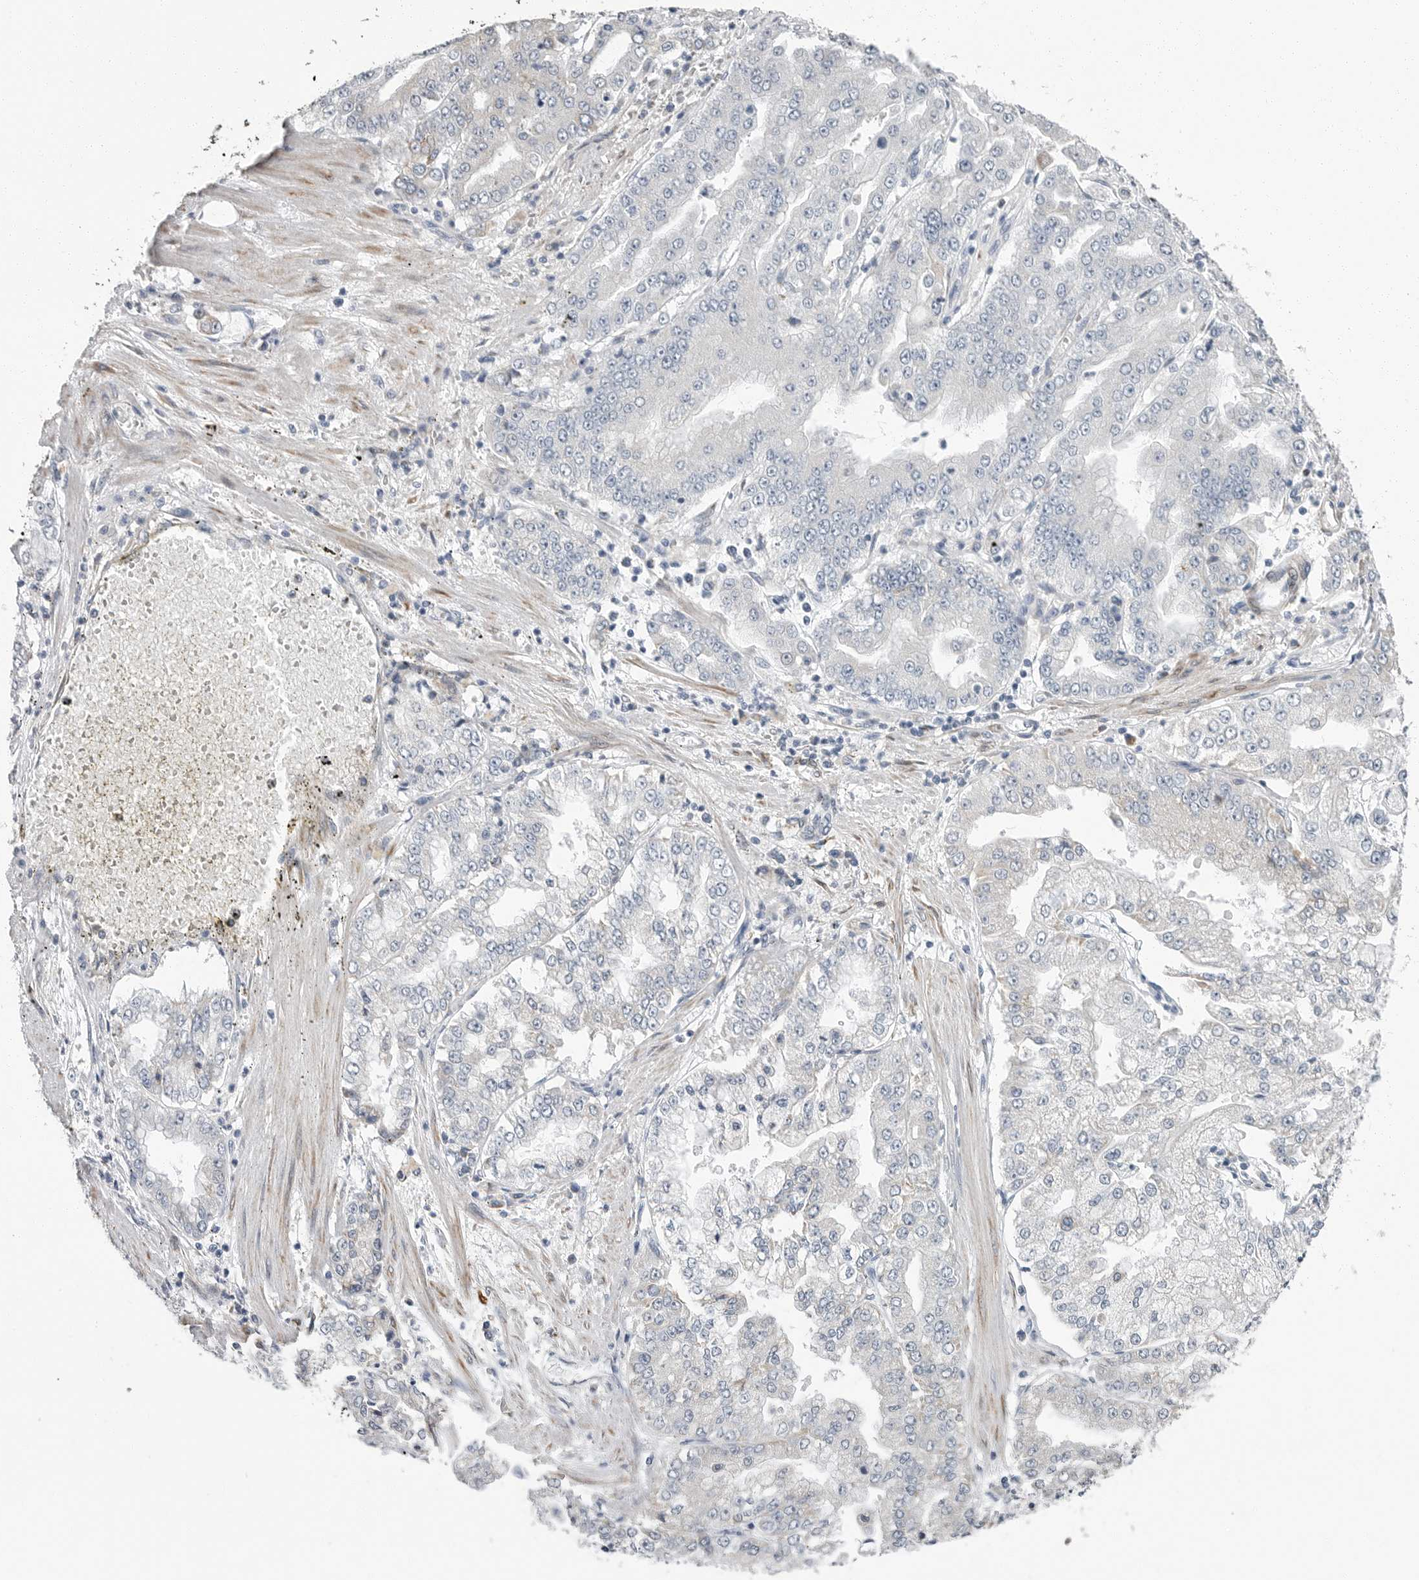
{"staining": {"intensity": "negative", "quantity": "none", "location": "none"}, "tissue": "stomach cancer", "cell_type": "Tumor cells", "image_type": "cancer", "snomed": [{"axis": "morphology", "description": "Adenocarcinoma, NOS"}, {"axis": "topography", "description": "Stomach"}], "caption": "This histopathology image is of stomach cancer (adenocarcinoma) stained with immunohistochemistry (IHC) to label a protein in brown with the nuclei are counter-stained blue. There is no expression in tumor cells.", "gene": "PLN", "patient": {"sex": "male", "age": 76}}